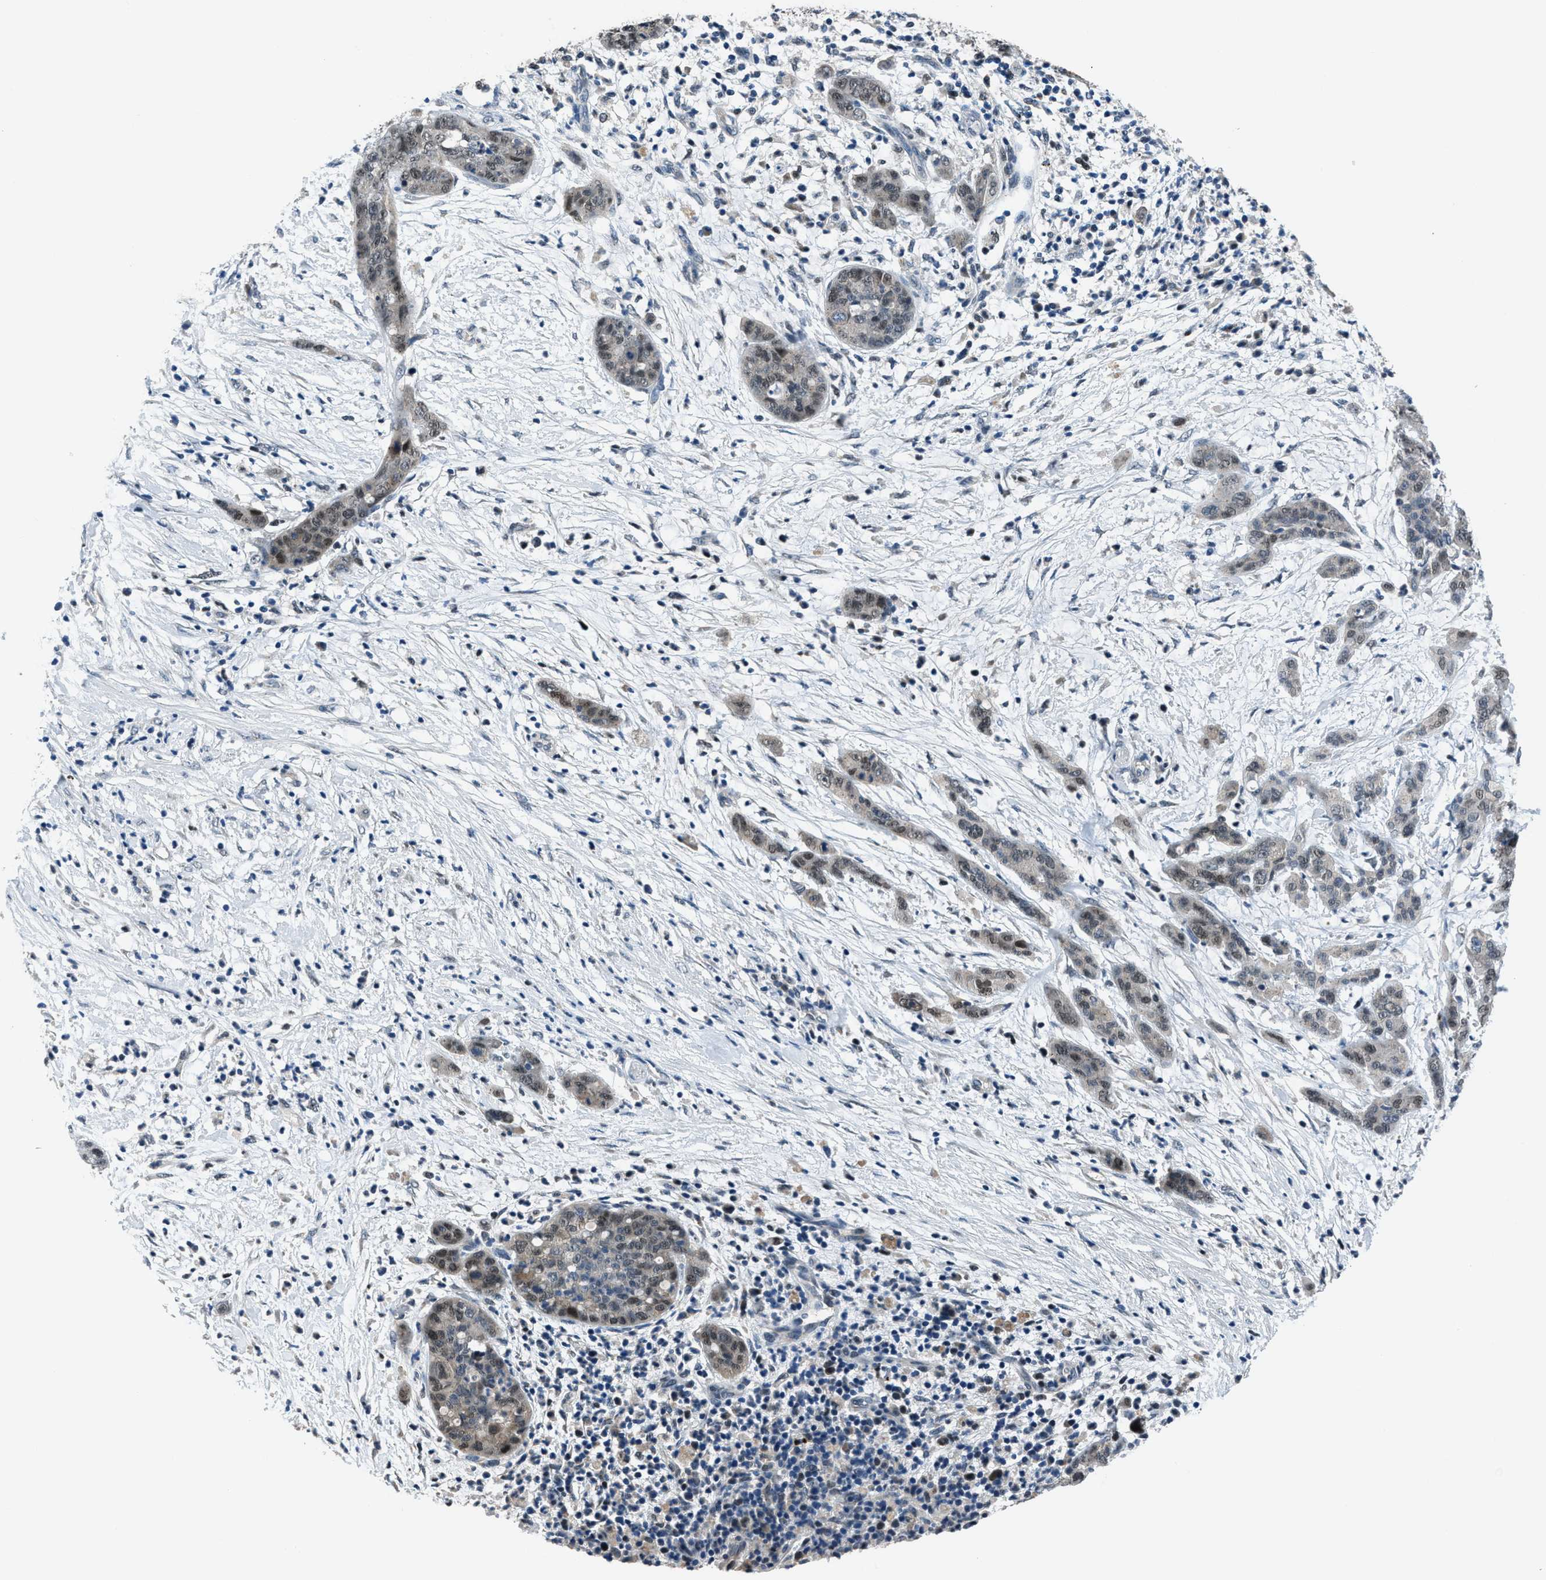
{"staining": {"intensity": "weak", "quantity": "25%-75%", "location": "cytoplasmic/membranous,nuclear"}, "tissue": "pancreatic cancer", "cell_type": "Tumor cells", "image_type": "cancer", "snomed": [{"axis": "morphology", "description": "Adenocarcinoma, NOS"}, {"axis": "topography", "description": "Pancreas"}], "caption": "DAB (3,3'-diaminobenzidine) immunohistochemical staining of human adenocarcinoma (pancreatic) shows weak cytoplasmic/membranous and nuclear protein positivity in approximately 25%-75% of tumor cells.", "gene": "DUSP19", "patient": {"sex": "female", "age": 78}}